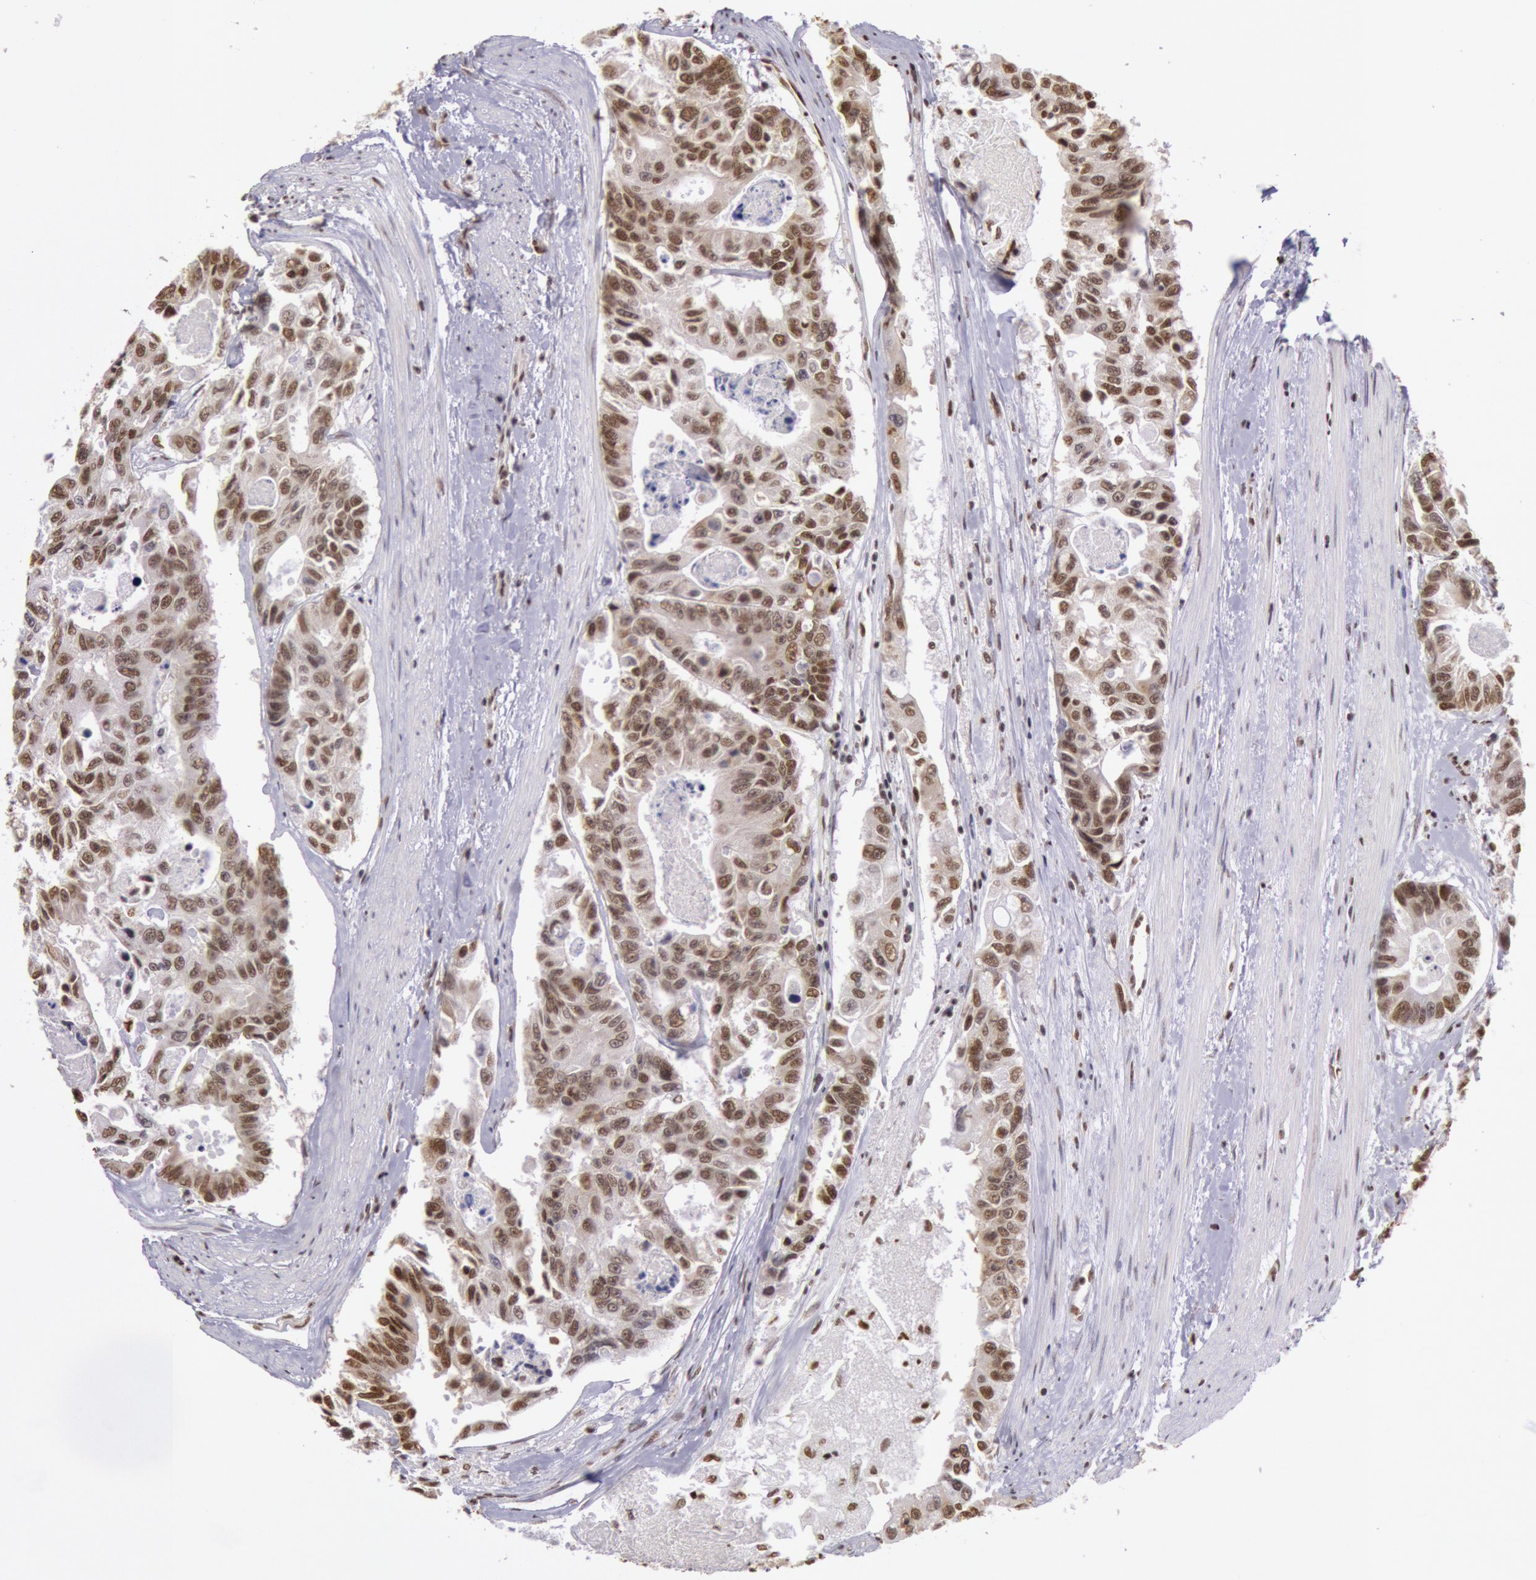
{"staining": {"intensity": "moderate", "quantity": ">75%", "location": "nuclear"}, "tissue": "colorectal cancer", "cell_type": "Tumor cells", "image_type": "cancer", "snomed": [{"axis": "morphology", "description": "Adenocarcinoma, NOS"}, {"axis": "topography", "description": "Colon"}], "caption": "Colorectal cancer (adenocarcinoma) was stained to show a protein in brown. There is medium levels of moderate nuclear expression in approximately >75% of tumor cells.", "gene": "HNRNPH2", "patient": {"sex": "female", "age": 86}}